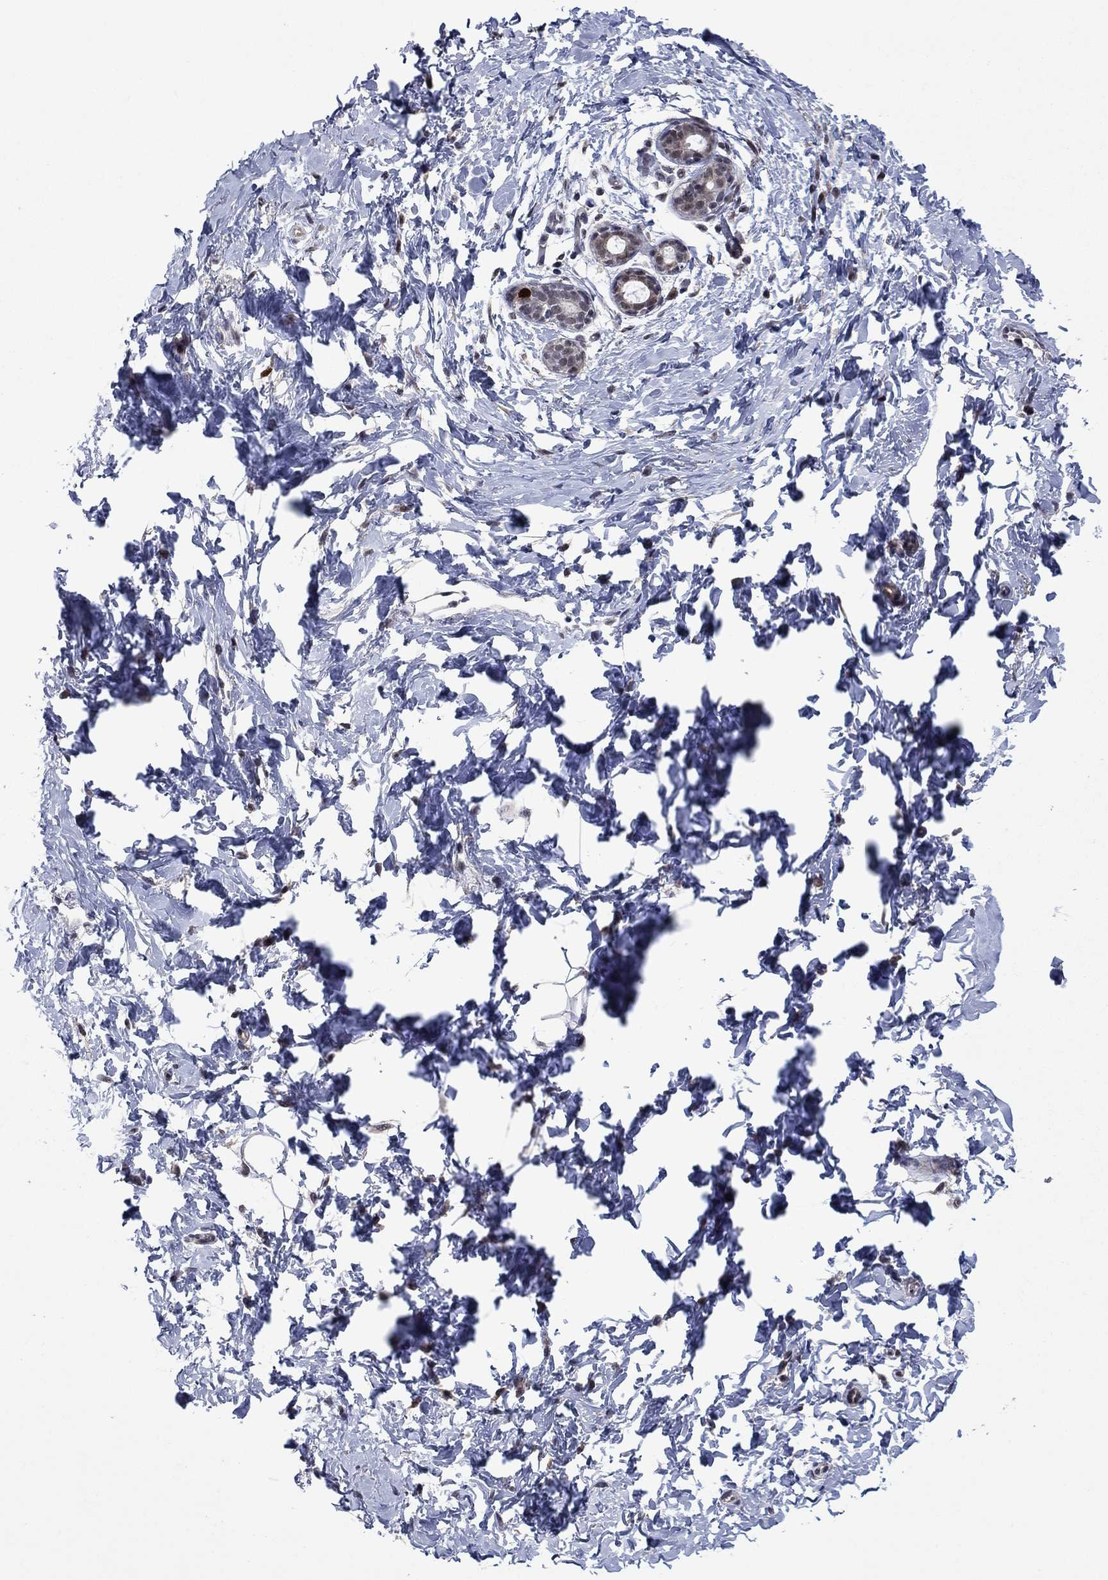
{"staining": {"intensity": "negative", "quantity": "none", "location": "none"}, "tissue": "breast", "cell_type": "Adipocytes", "image_type": "normal", "snomed": [{"axis": "morphology", "description": "Normal tissue, NOS"}, {"axis": "topography", "description": "Breast"}], "caption": "This is an immunohistochemistry photomicrograph of unremarkable breast. There is no positivity in adipocytes.", "gene": "CDCA5", "patient": {"sex": "female", "age": 37}}